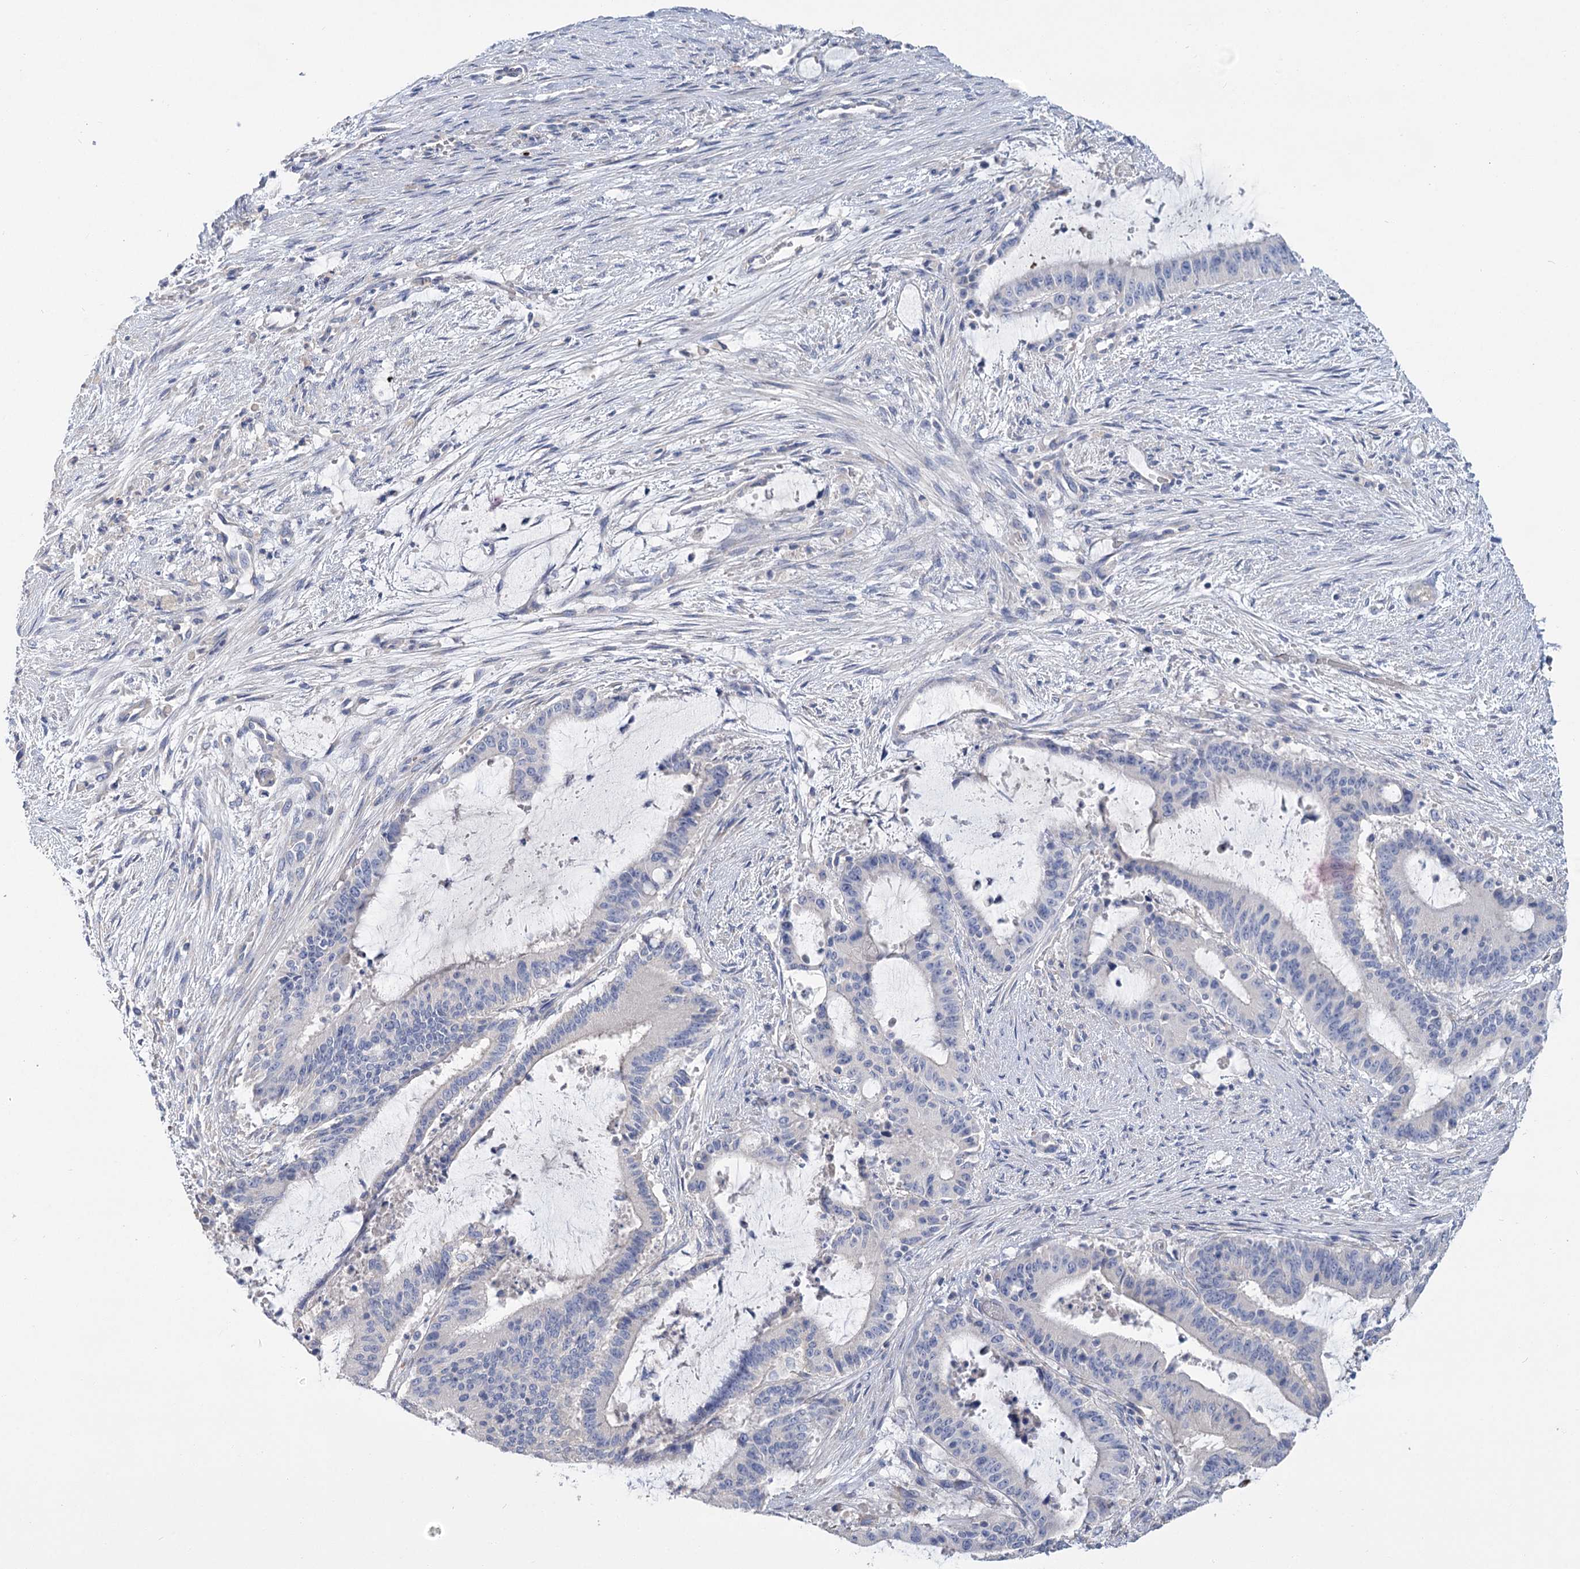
{"staining": {"intensity": "negative", "quantity": "none", "location": "none"}, "tissue": "liver cancer", "cell_type": "Tumor cells", "image_type": "cancer", "snomed": [{"axis": "morphology", "description": "Normal tissue, NOS"}, {"axis": "morphology", "description": "Cholangiocarcinoma"}, {"axis": "topography", "description": "Liver"}, {"axis": "topography", "description": "Peripheral nerve tissue"}], "caption": "Liver cancer (cholangiocarcinoma) was stained to show a protein in brown. There is no significant staining in tumor cells. (DAB (3,3'-diaminobenzidine) immunohistochemistry, high magnification).", "gene": "SLC9A3", "patient": {"sex": "female", "age": 73}}